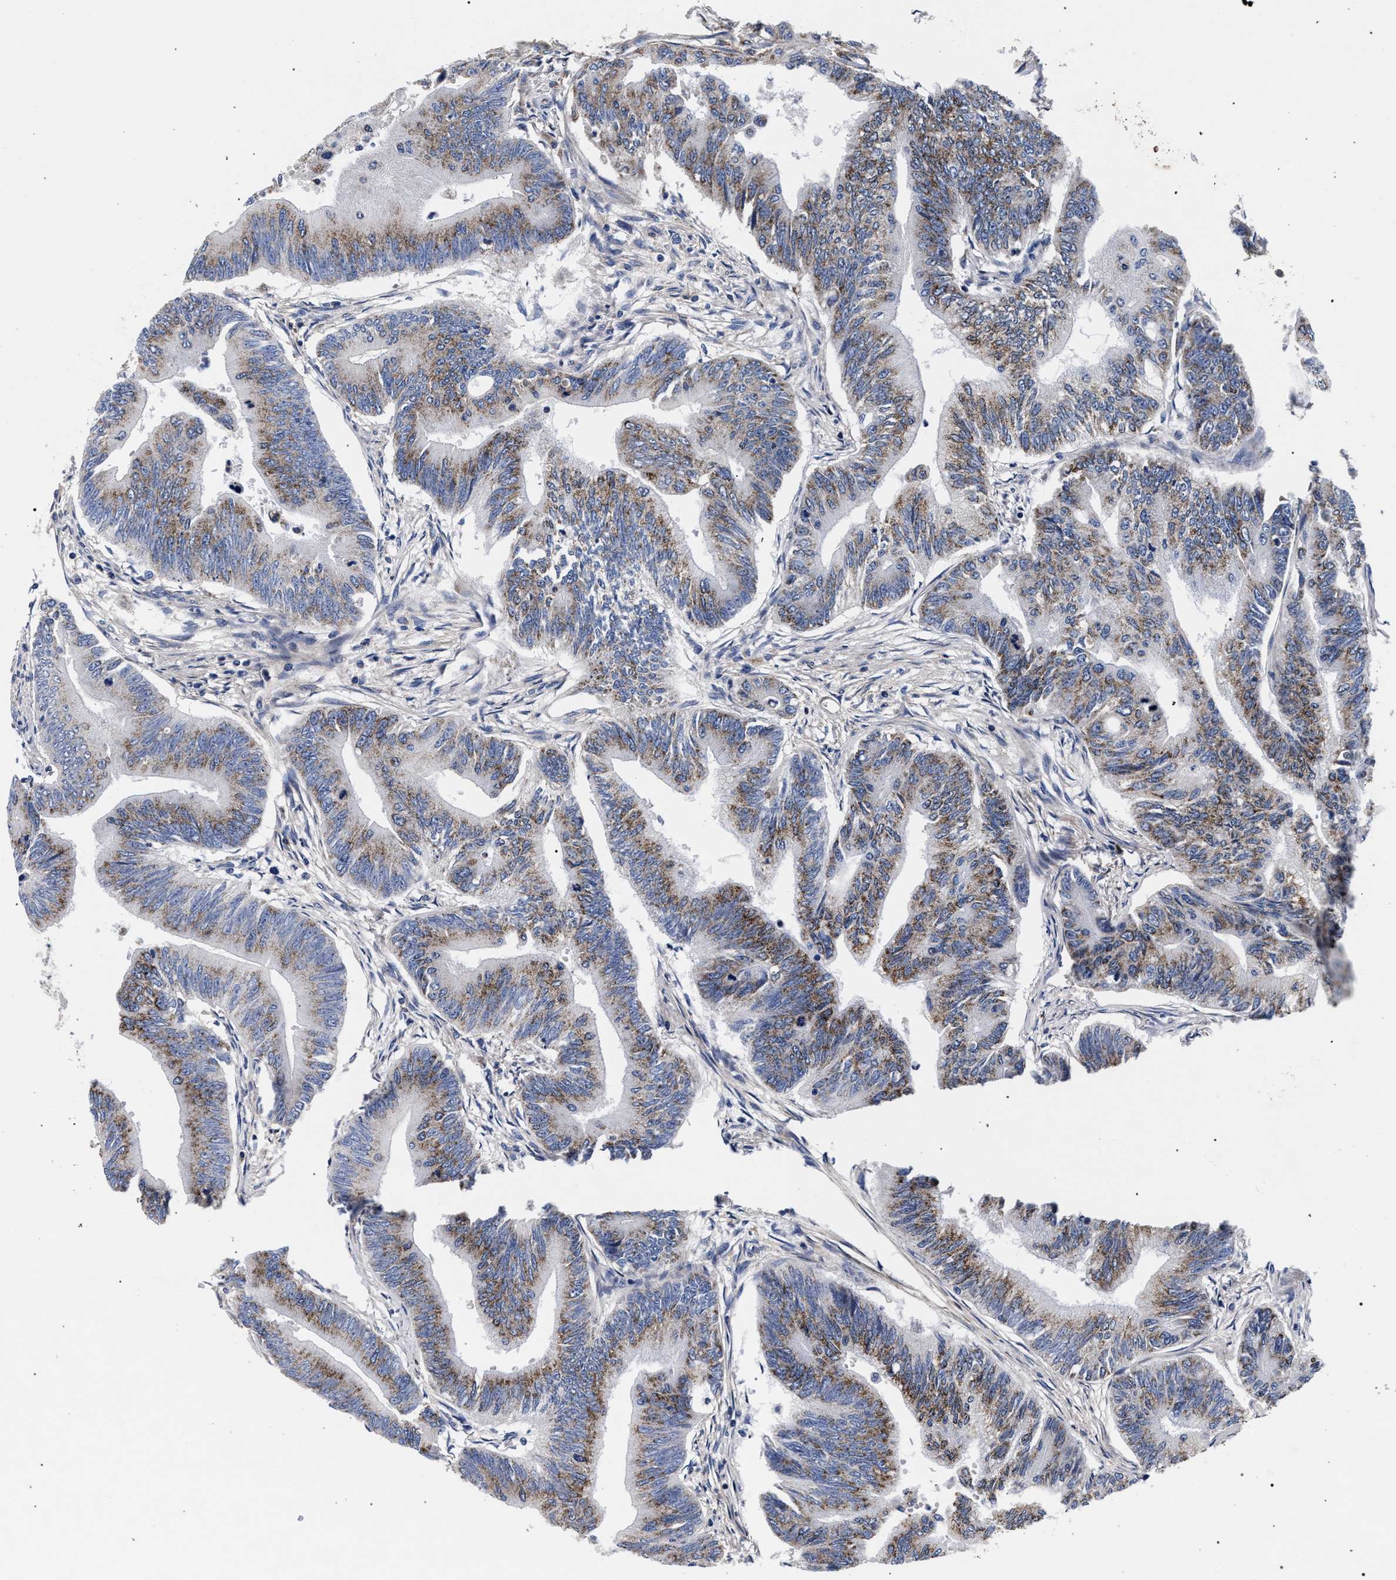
{"staining": {"intensity": "moderate", "quantity": ">75%", "location": "cytoplasmic/membranous"}, "tissue": "colorectal cancer", "cell_type": "Tumor cells", "image_type": "cancer", "snomed": [{"axis": "morphology", "description": "Adenoma, NOS"}, {"axis": "morphology", "description": "Adenocarcinoma, NOS"}, {"axis": "topography", "description": "Colon"}], "caption": "There is medium levels of moderate cytoplasmic/membranous positivity in tumor cells of colorectal adenocarcinoma, as demonstrated by immunohistochemical staining (brown color).", "gene": "ACOX1", "patient": {"sex": "male", "age": 79}}